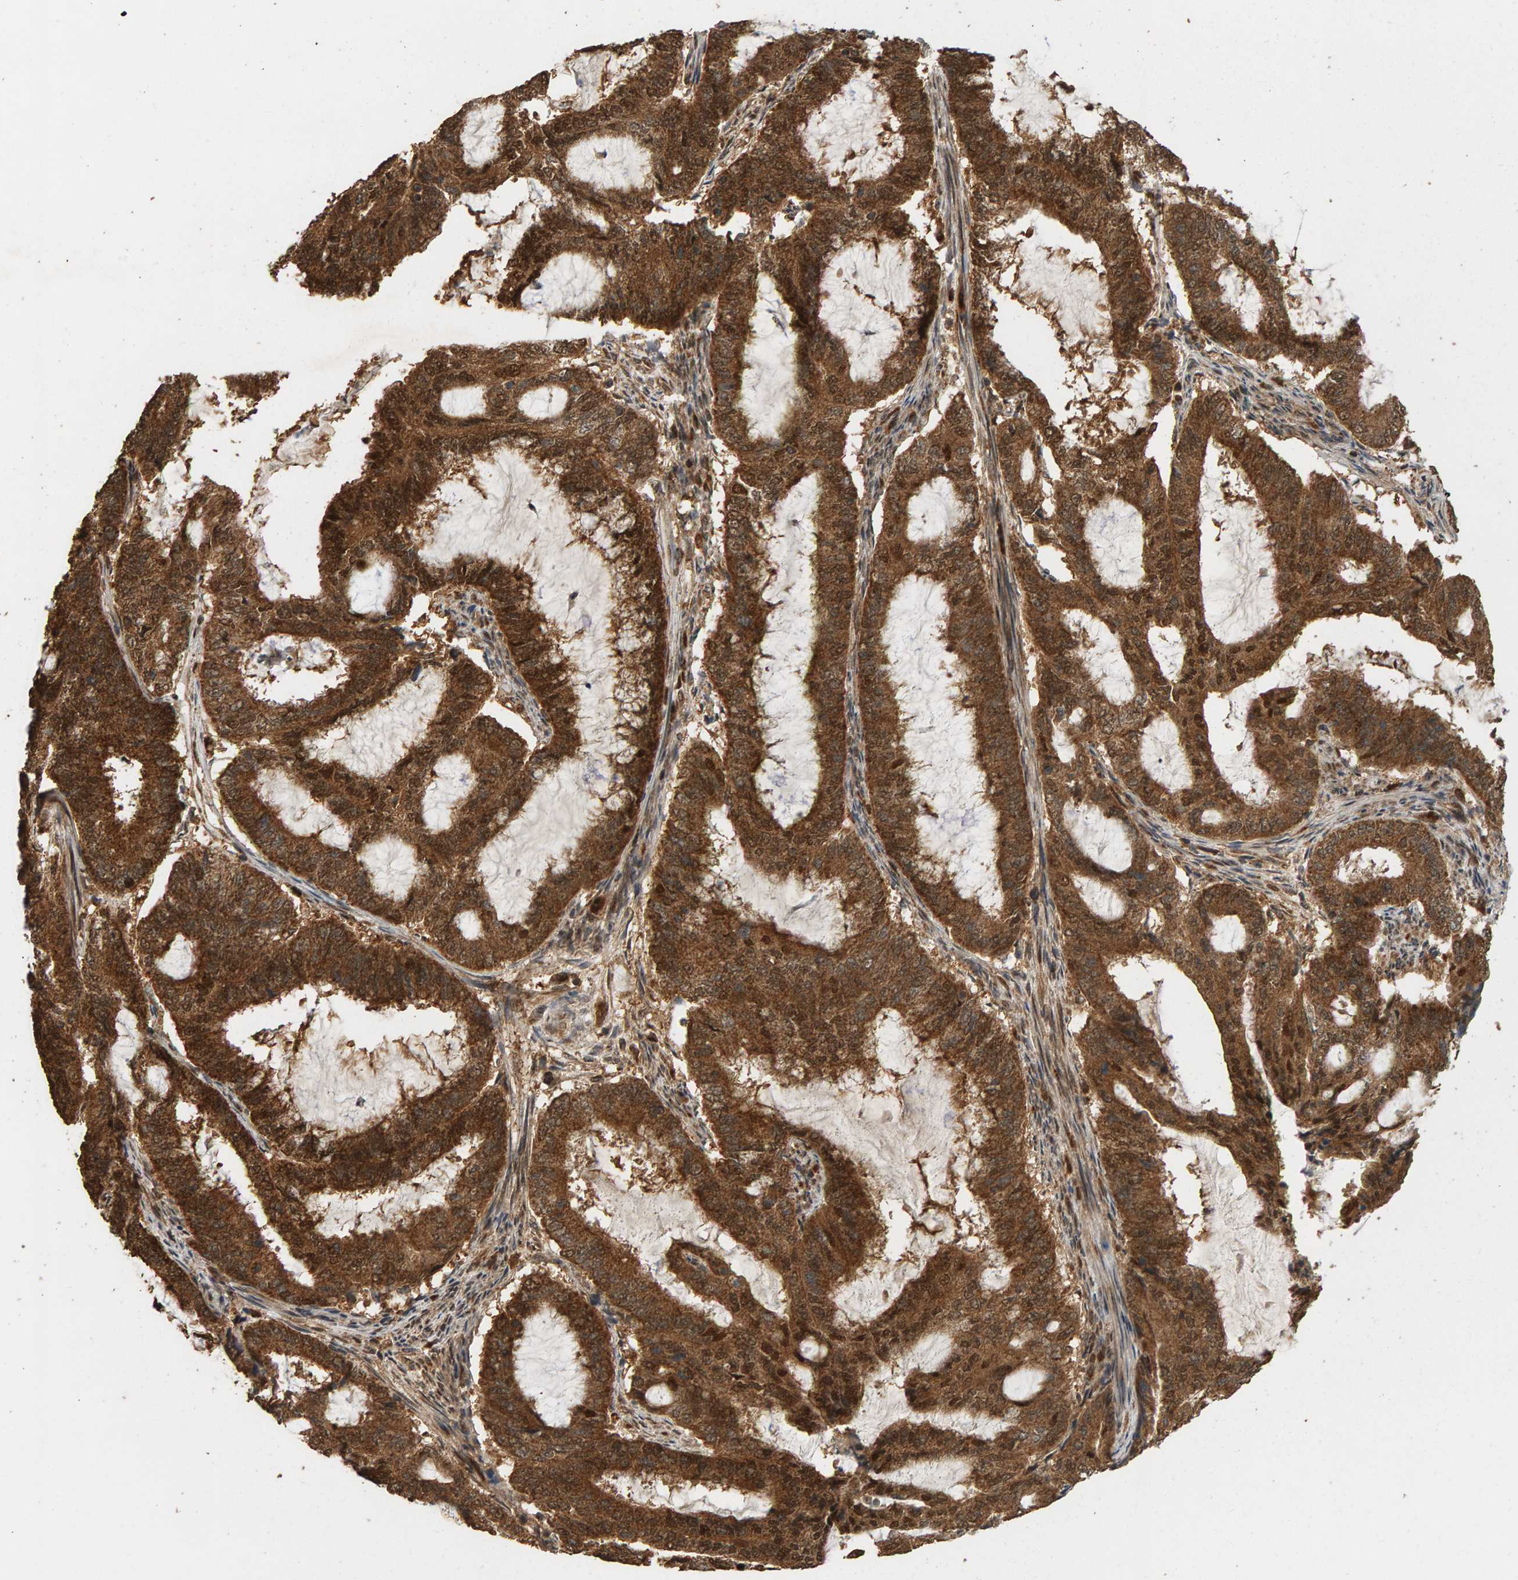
{"staining": {"intensity": "strong", "quantity": ">75%", "location": "cytoplasmic/membranous,nuclear"}, "tissue": "endometrial cancer", "cell_type": "Tumor cells", "image_type": "cancer", "snomed": [{"axis": "morphology", "description": "Adenocarcinoma, NOS"}, {"axis": "topography", "description": "Endometrium"}], "caption": "Approximately >75% of tumor cells in endometrial cancer show strong cytoplasmic/membranous and nuclear protein staining as visualized by brown immunohistochemical staining.", "gene": "GSTK1", "patient": {"sex": "female", "age": 51}}